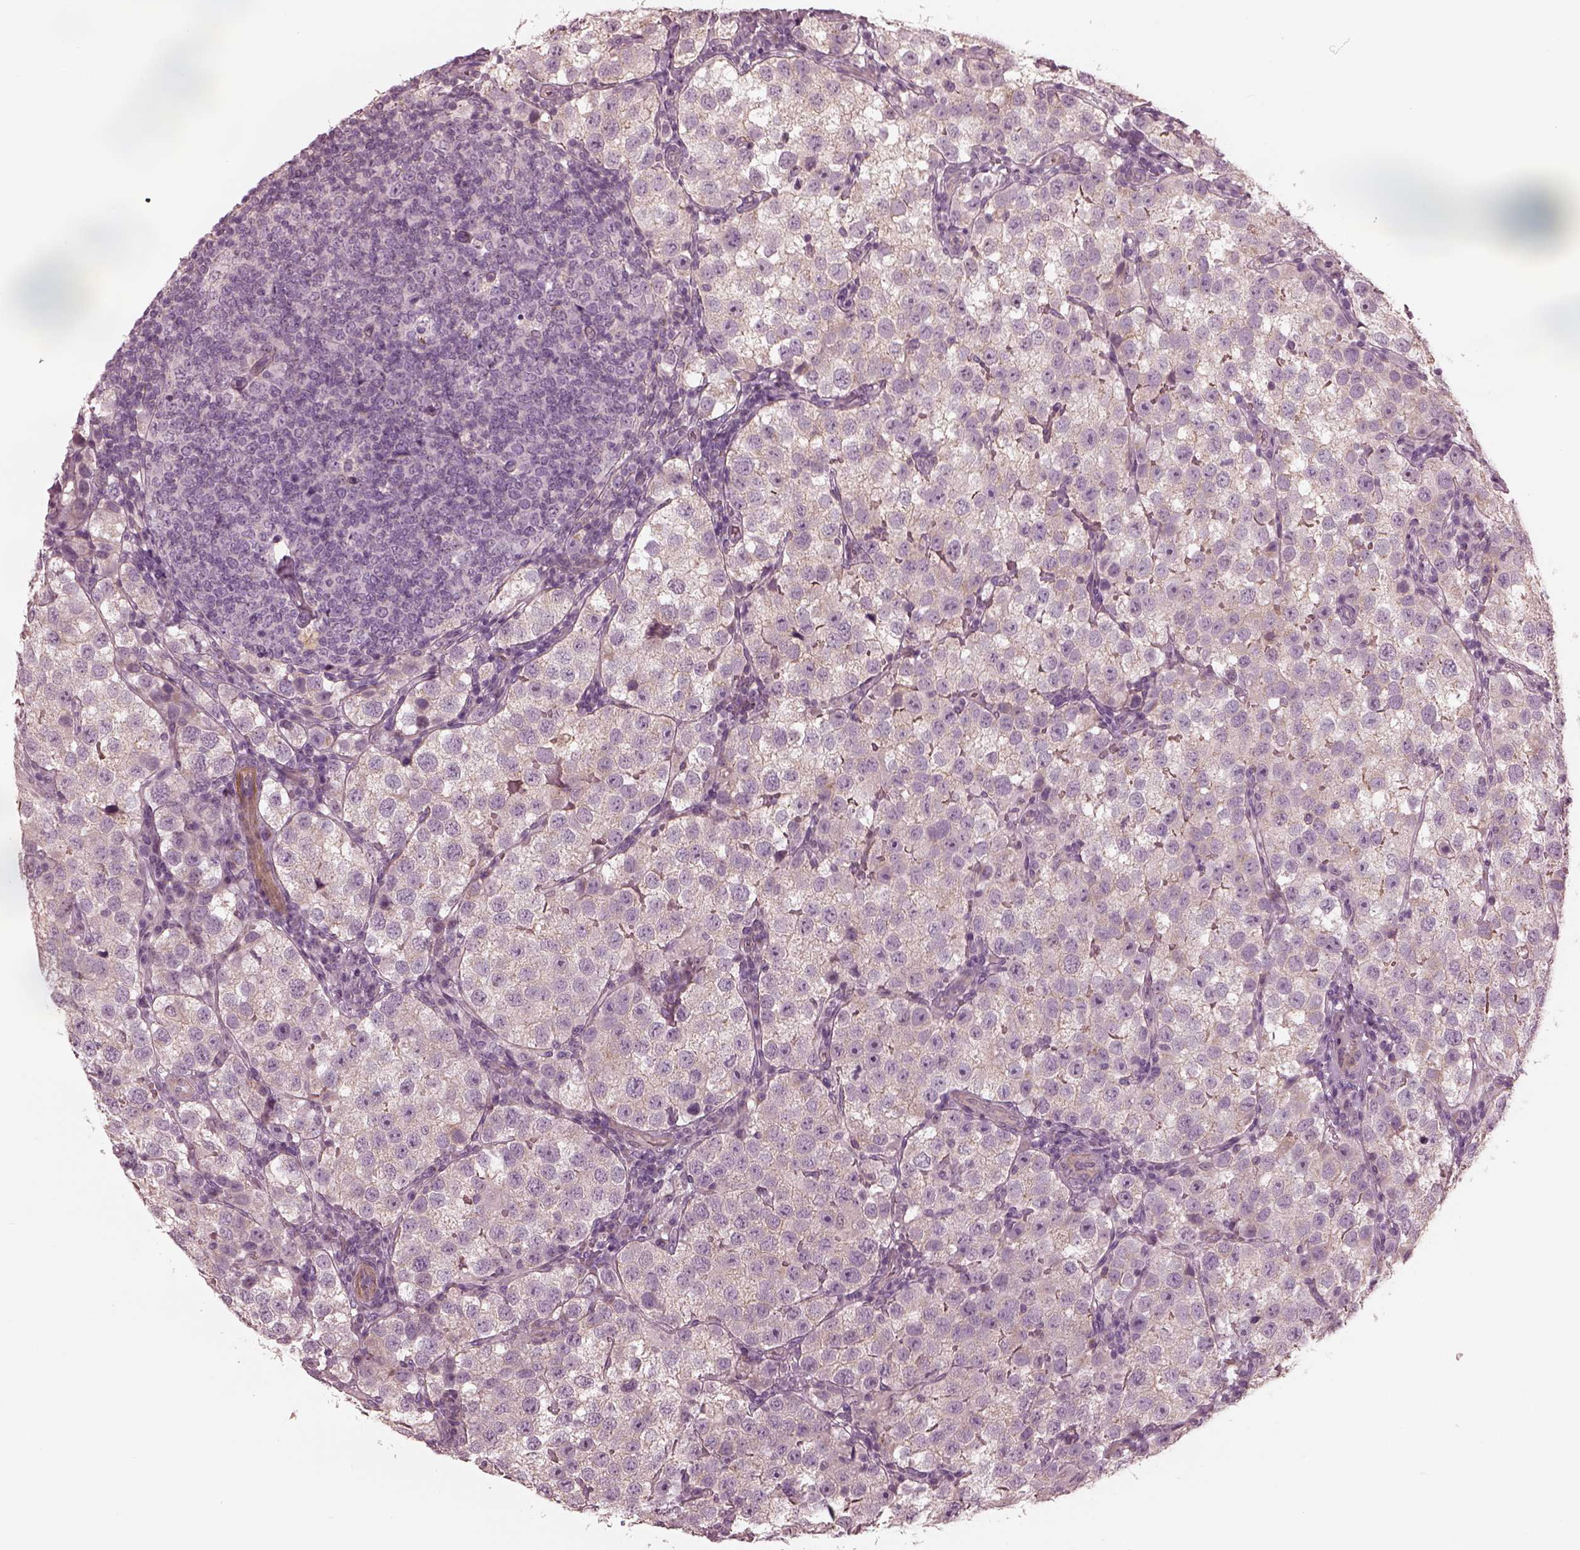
{"staining": {"intensity": "negative", "quantity": "none", "location": "none"}, "tissue": "testis cancer", "cell_type": "Tumor cells", "image_type": "cancer", "snomed": [{"axis": "morphology", "description": "Seminoma, NOS"}, {"axis": "topography", "description": "Testis"}], "caption": "Tumor cells show no significant positivity in seminoma (testis).", "gene": "KIF6", "patient": {"sex": "male", "age": 37}}